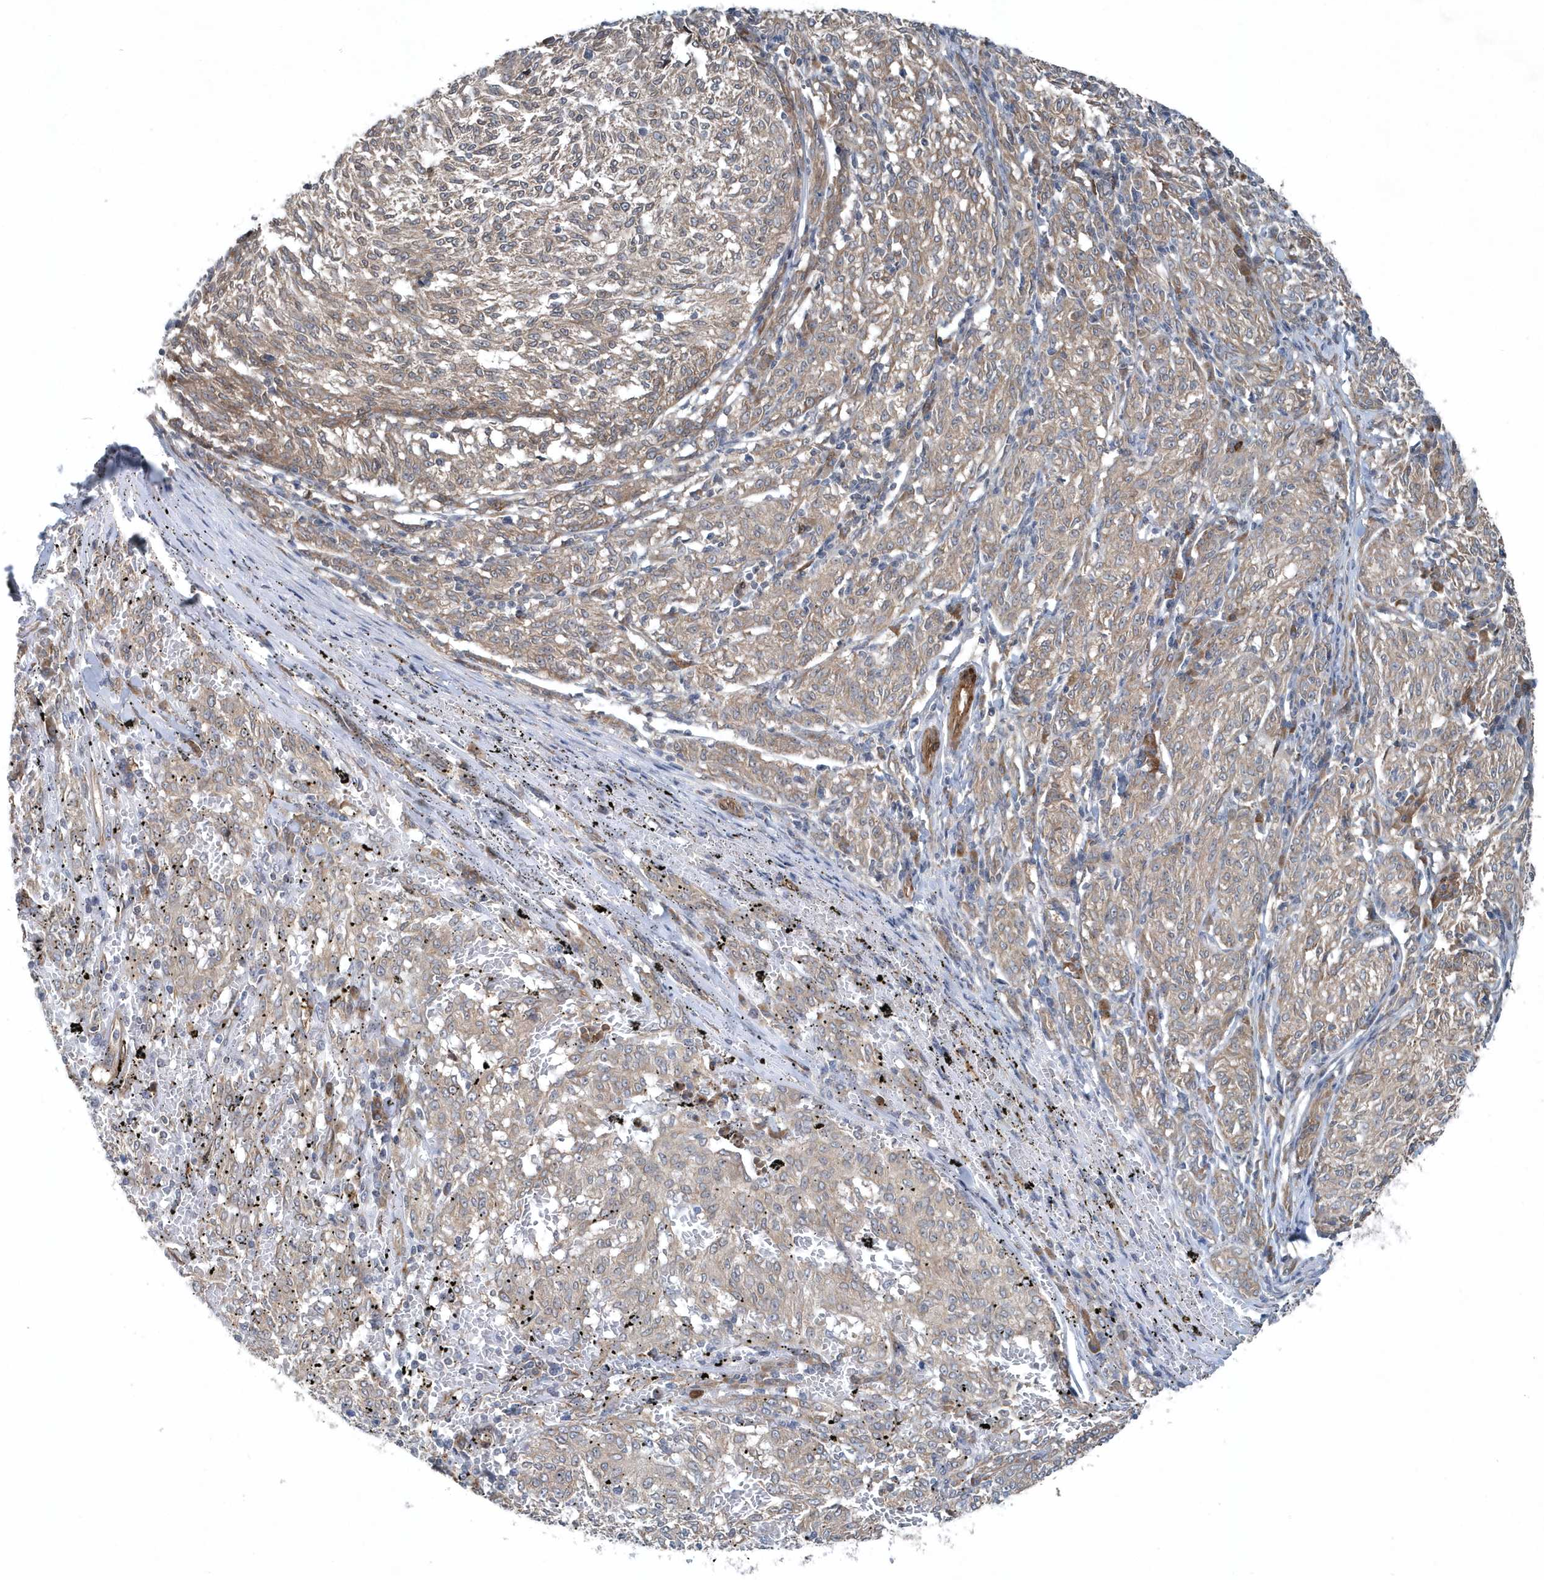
{"staining": {"intensity": "weak", "quantity": "<25%", "location": "cytoplasmic/membranous"}, "tissue": "melanoma", "cell_type": "Tumor cells", "image_type": "cancer", "snomed": [{"axis": "morphology", "description": "Malignant melanoma, NOS"}, {"axis": "topography", "description": "Skin"}], "caption": "Immunohistochemical staining of melanoma exhibits no significant positivity in tumor cells. (Stains: DAB (3,3'-diaminobenzidine) immunohistochemistry with hematoxylin counter stain, Microscopy: brightfield microscopy at high magnification).", "gene": "MCC", "patient": {"sex": "female", "age": 72}}